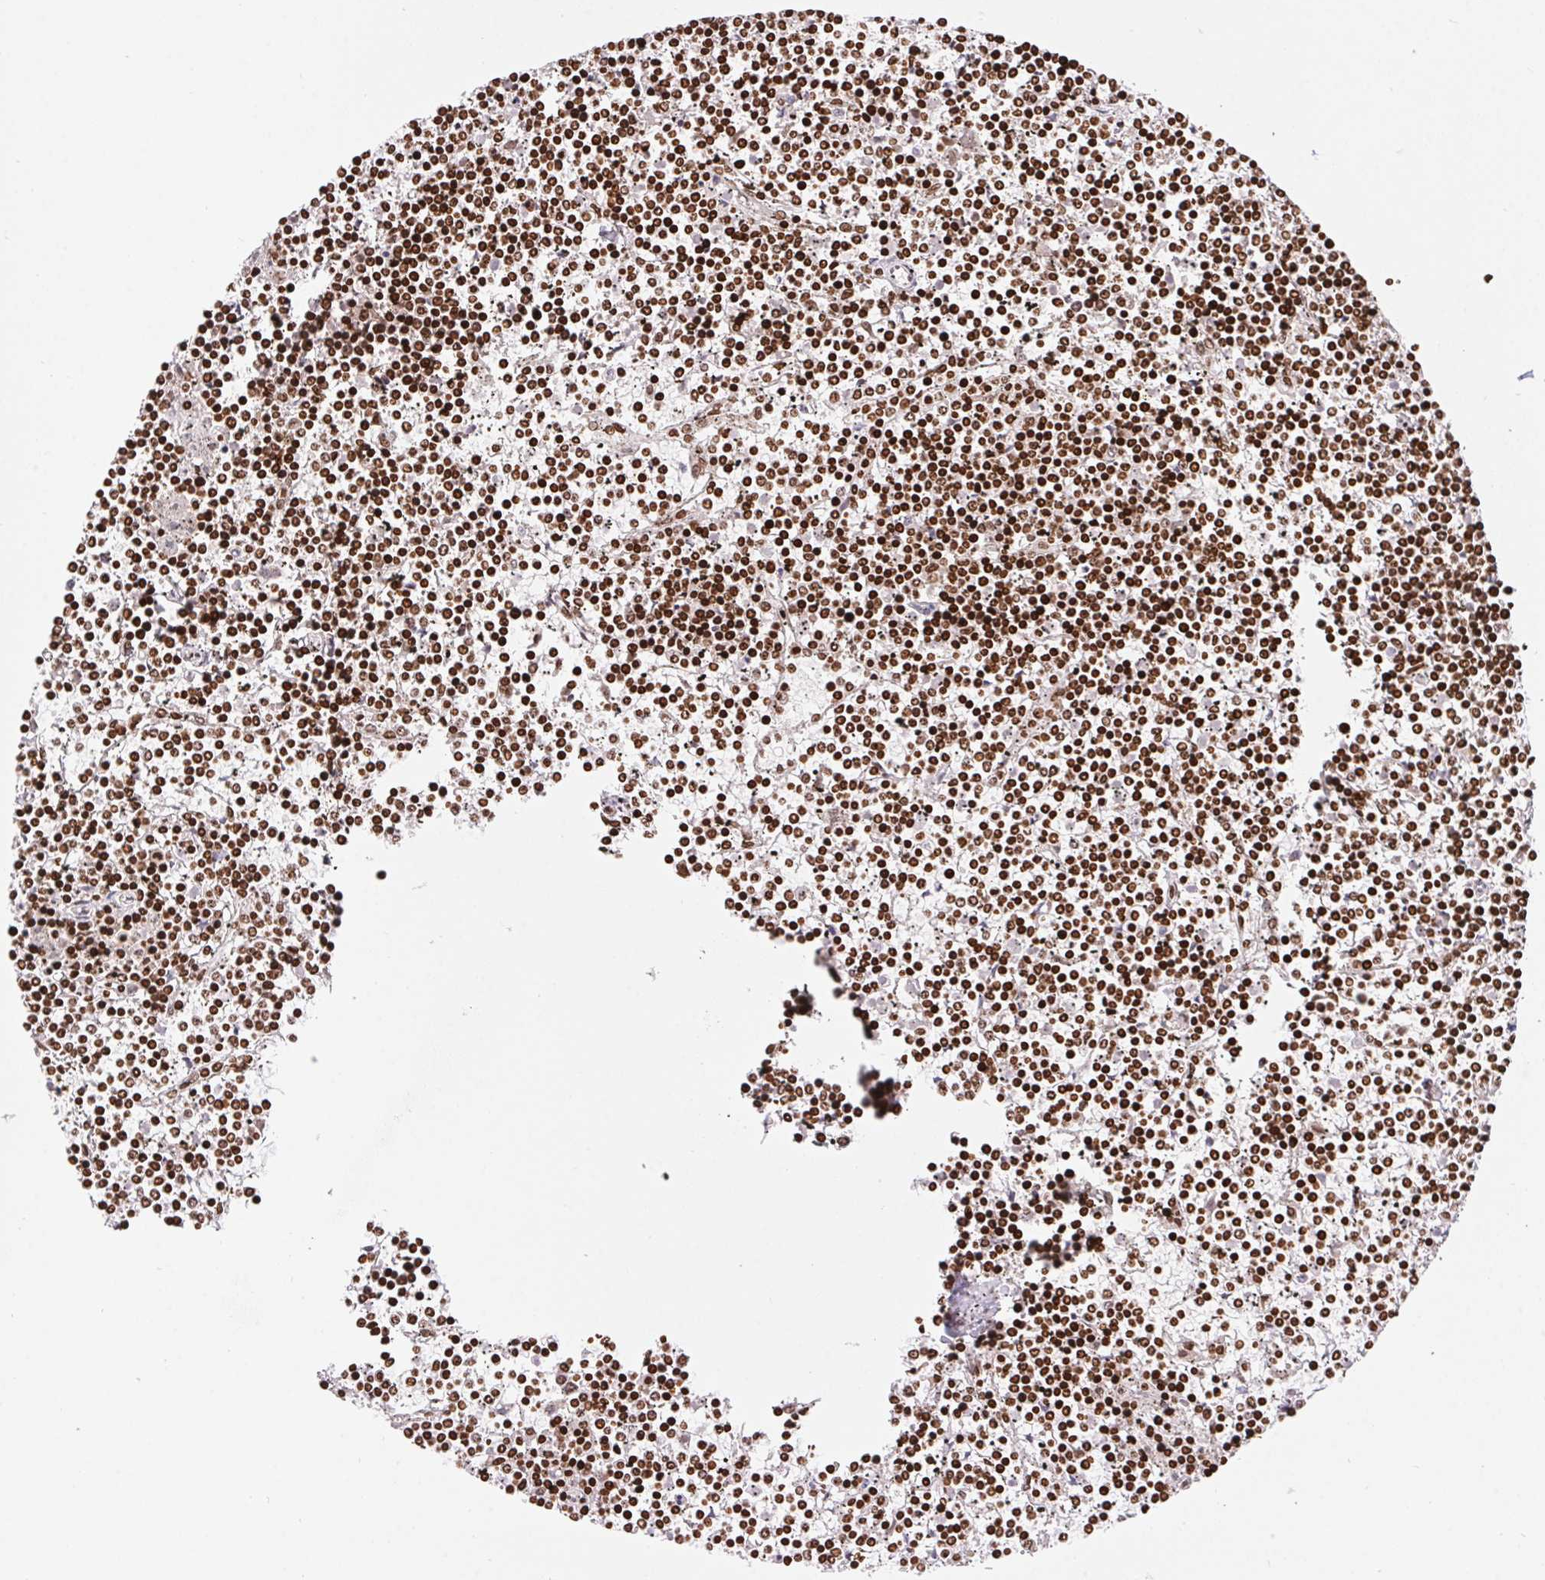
{"staining": {"intensity": "moderate", "quantity": ">75%", "location": "nuclear"}, "tissue": "lymphoma", "cell_type": "Tumor cells", "image_type": "cancer", "snomed": [{"axis": "morphology", "description": "Malignant lymphoma, non-Hodgkin's type, Low grade"}, {"axis": "topography", "description": "Spleen"}], "caption": "Protein expression by IHC reveals moderate nuclear staining in about >75% of tumor cells in malignant lymphoma, non-Hodgkin's type (low-grade). The staining is performed using DAB brown chromogen to label protein expression. The nuclei are counter-stained blue using hematoxylin.", "gene": "POLD3", "patient": {"sex": "female", "age": 19}}